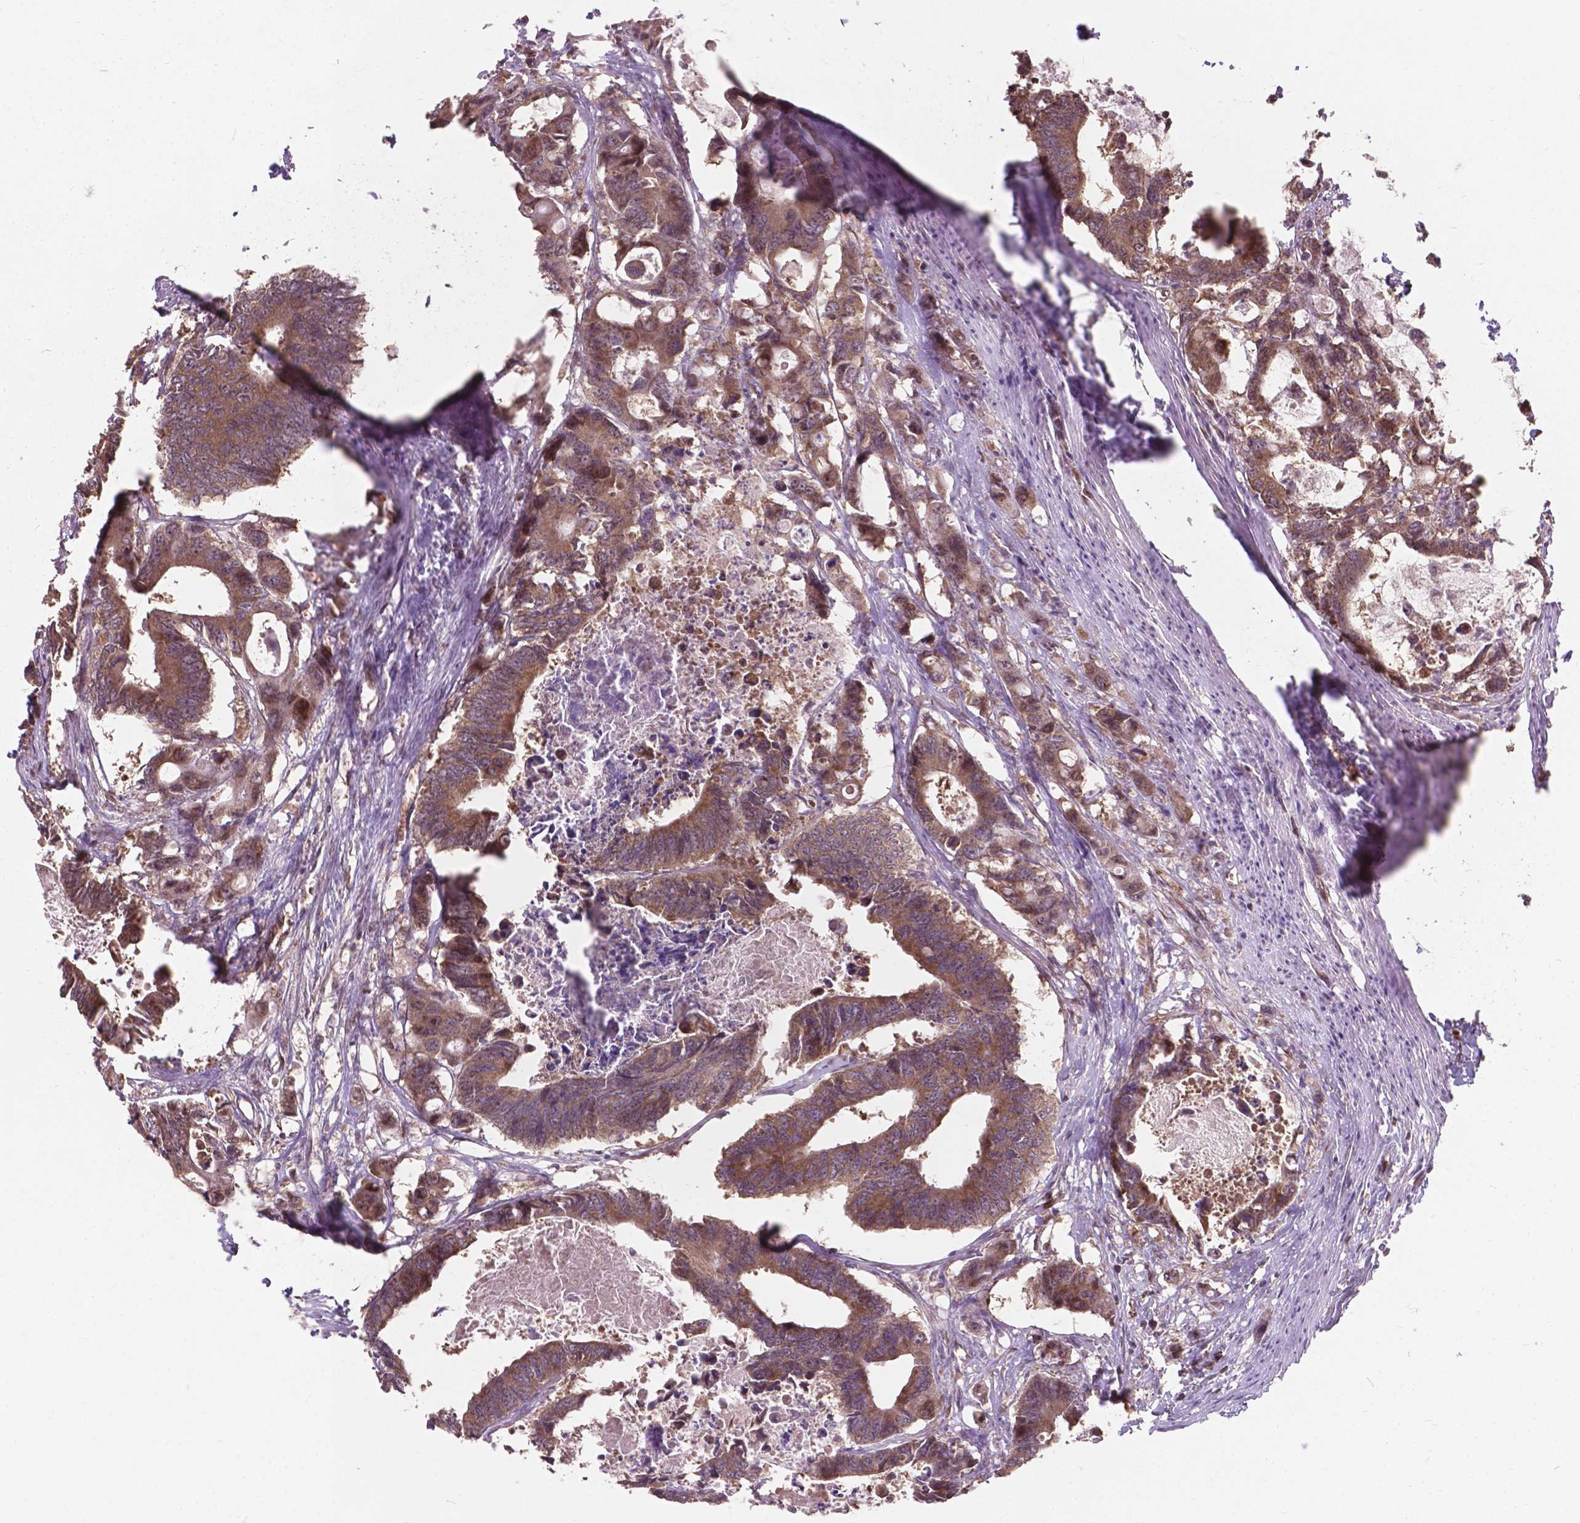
{"staining": {"intensity": "moderate", "quantity": ">75%", "location": "cytoplasmic/membranous"}, "tissue": "colorectal cancer", "cell_type": "Tumor cells", "image_type": "cancer", "snomed": [{"axis": "morphology", "description": "Adenocarcinoma, NOS"}, {"axis": "topography", "description": "Rectum"}], "caption": "This micrograph reveals immunohistochemistry staining of colorectal adenocarcinoma, with medium moderate cytoplasmic/membranous positivity in about >75% of tumor cells.", "gene": "MRPL33", "patient": {"sex": "male", "age": 54}}